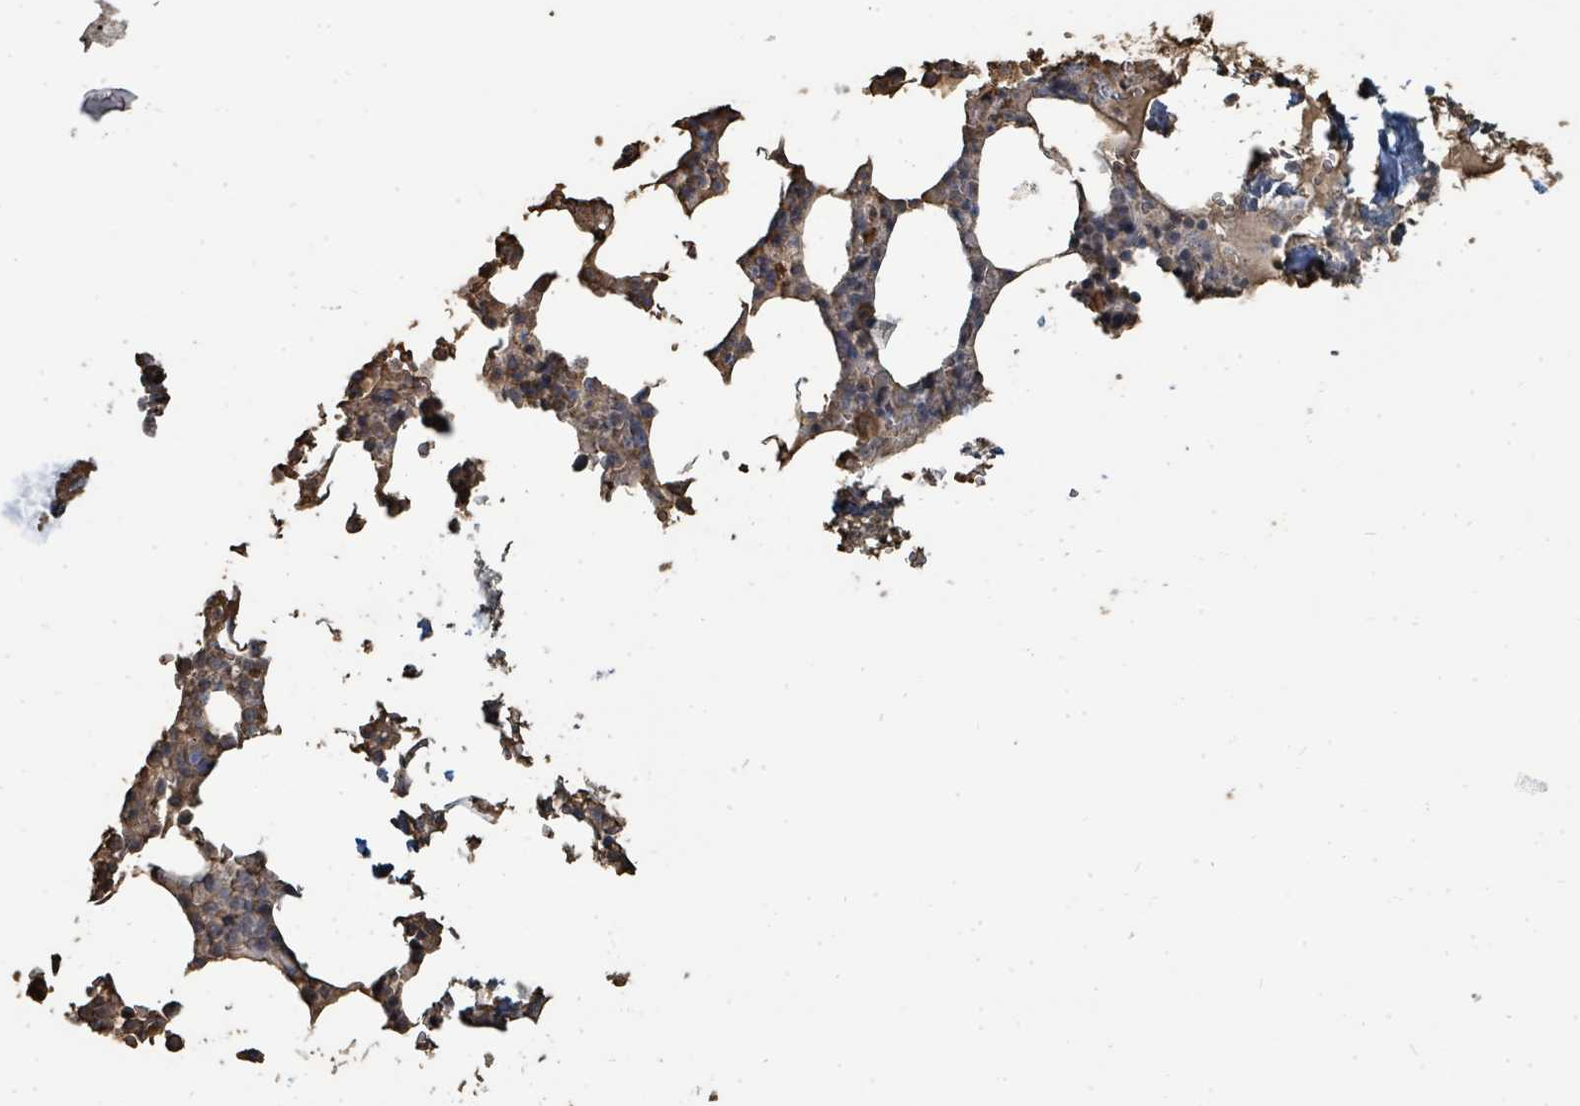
{"staining": {"intensity": "weak", "quantity": "25%-75%", "location": "cytoplasmic/membranous"}, "tissue": "bone marrow", "cell_type": "Hematopoietic cells", "image_type": "normal", "snomed": [{"axis": "morphology", "description": "Normal tissue, NOS"}, {"axis": "topography", "description": "Bone marrow"}], "caption": "Protein staining of normal bone marrow demonstrates weak cytoplasmic/membranous staining in approximately 25%-75% of hematopoietic cells. (Stains: DAB (3,3'-diaminobenzidine) in brown, nuclei in blue, Microscopy: brightfield microscopy at high magnification).", "gene": "C6orf52", "patient": {"sex": "male", "age": 64}}